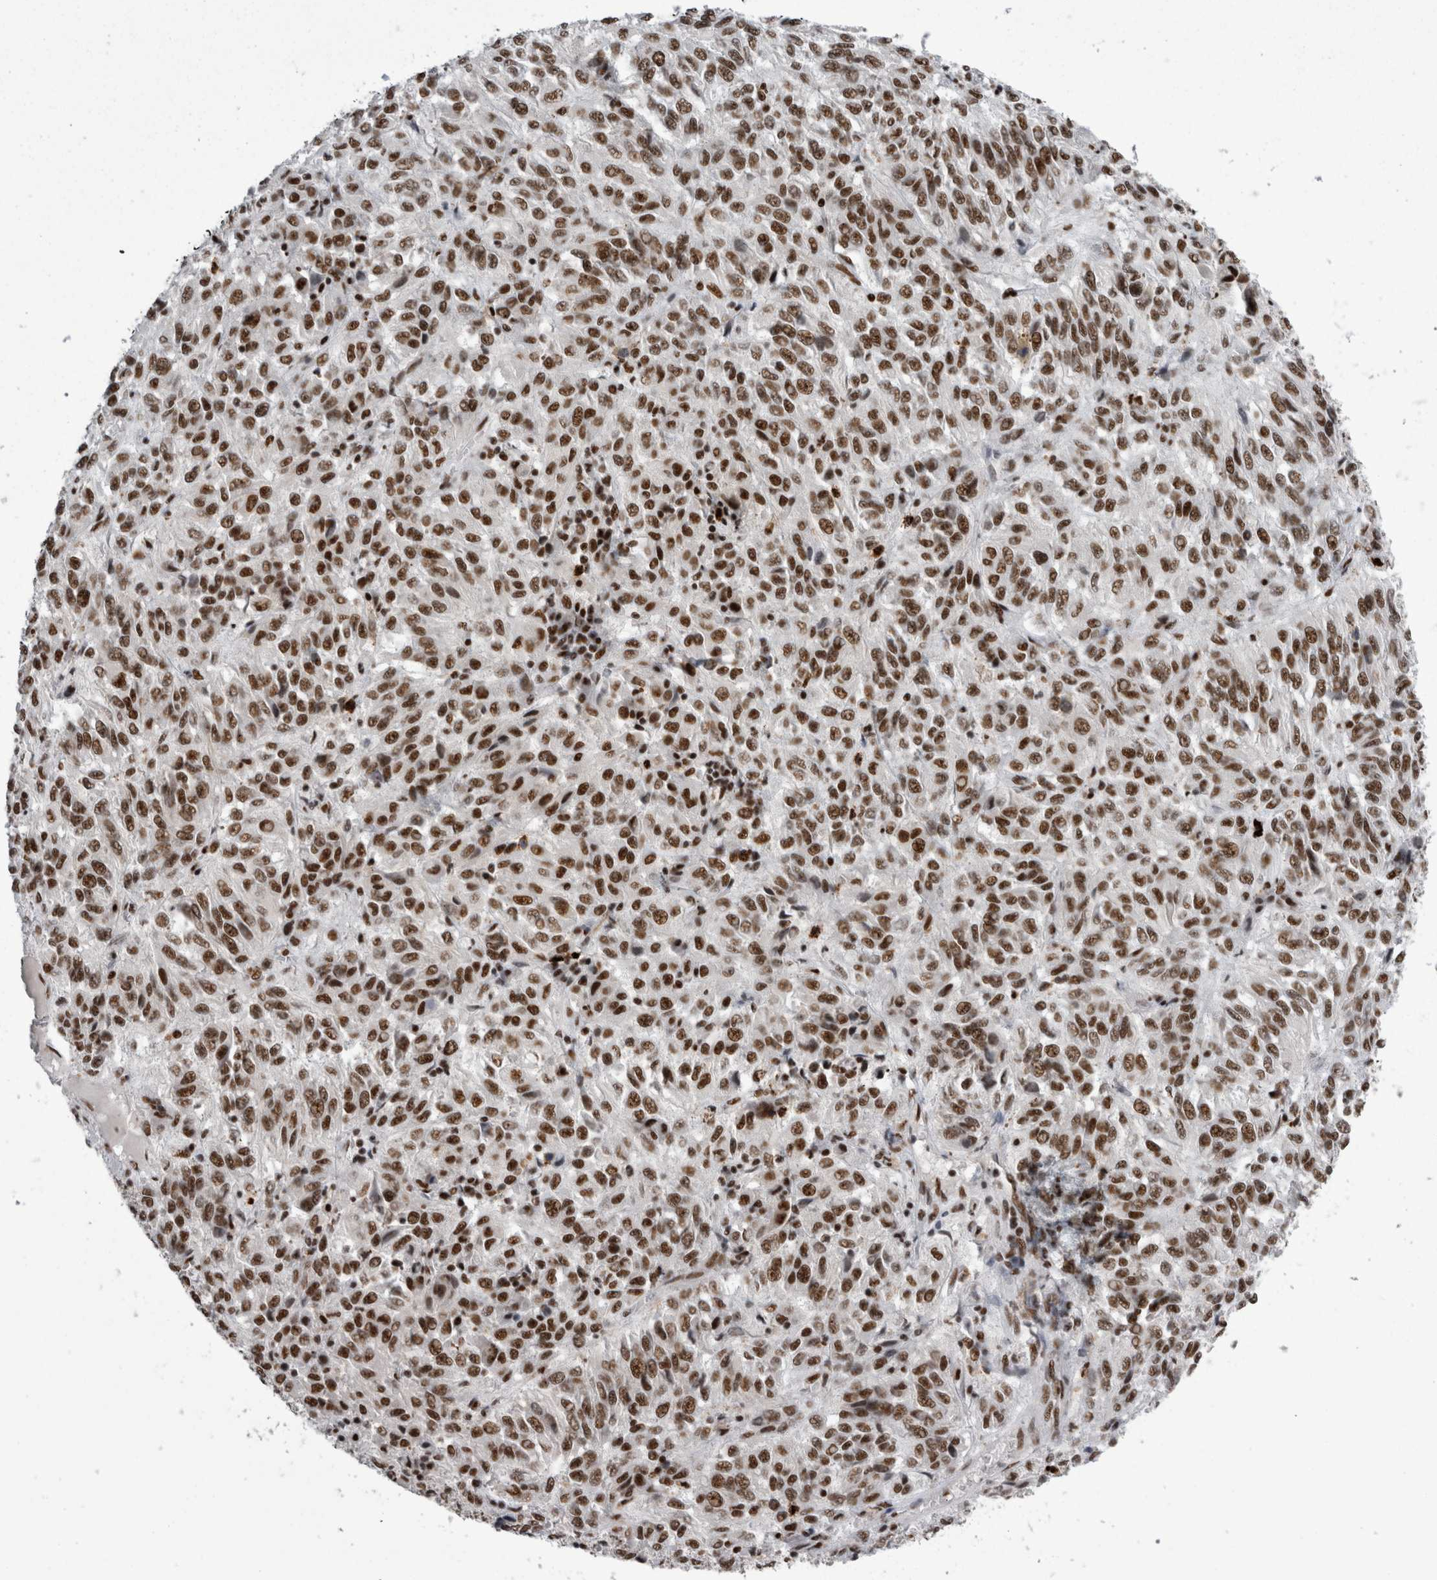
{"staining": {"intensity": "strong", "quantity": ">75%", "location": "nuclear"}, "tissue": "melanoma", "cell_type": "Tumor cells", "image_type": "cancer", "snomed": [{"axis": "morphology", "description": "Malignant melanoma, Metastatic site"}, {"axis": "topography", "description": "Lung"}], "caption": "Melanoma stained for a protein exhibits strong nuclear positivity in tumor cells. Using DAB (3,3'-diaminobenzidine) (brown) and hematoxylin (blue) stains, captured at high magnification using brightfield microscopy.", "gene": "SNRNP40", "patient": {"sex": "male", "age": 64}}